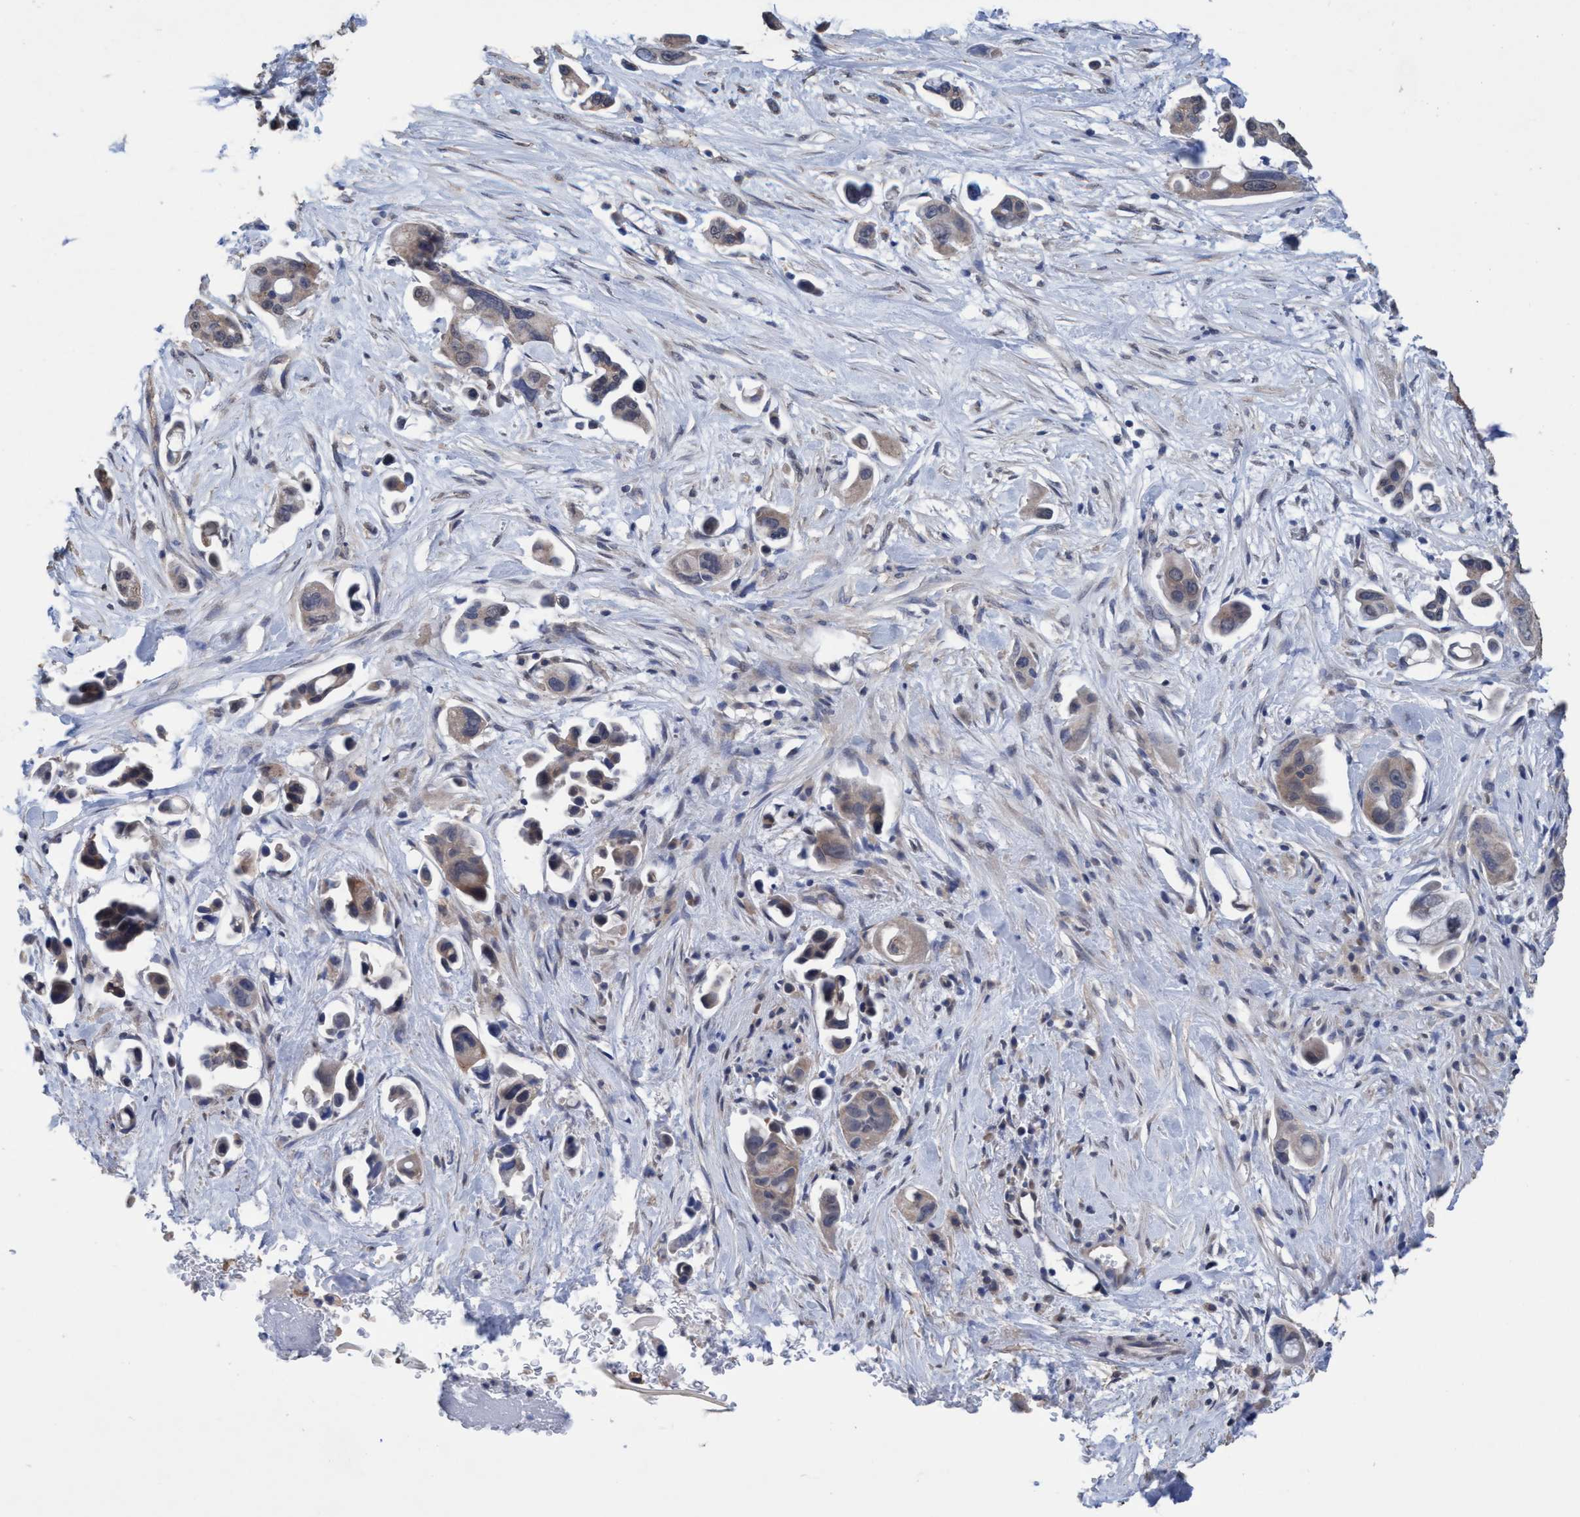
{"staining": {"intensity": "weak", "quantity": "<25%", "location": "cytoplasmic/membranous"}, "tissue": "pancreatic cancer", "cell_type": "Tumor cells", "image_type": "cancer", "snomed": [{"axis": "morphology", "description": "Adenocarcinoma, NOS"}, {"axis": "topography", "description": "Pancreas"}], "caption": "An image of adenocarcinoma (pancreatic) stained for a protein demonstrates no brown staining in tumor cells.", "gene": "GLOD4", "patient": {"sex": "male", "age": 53}}